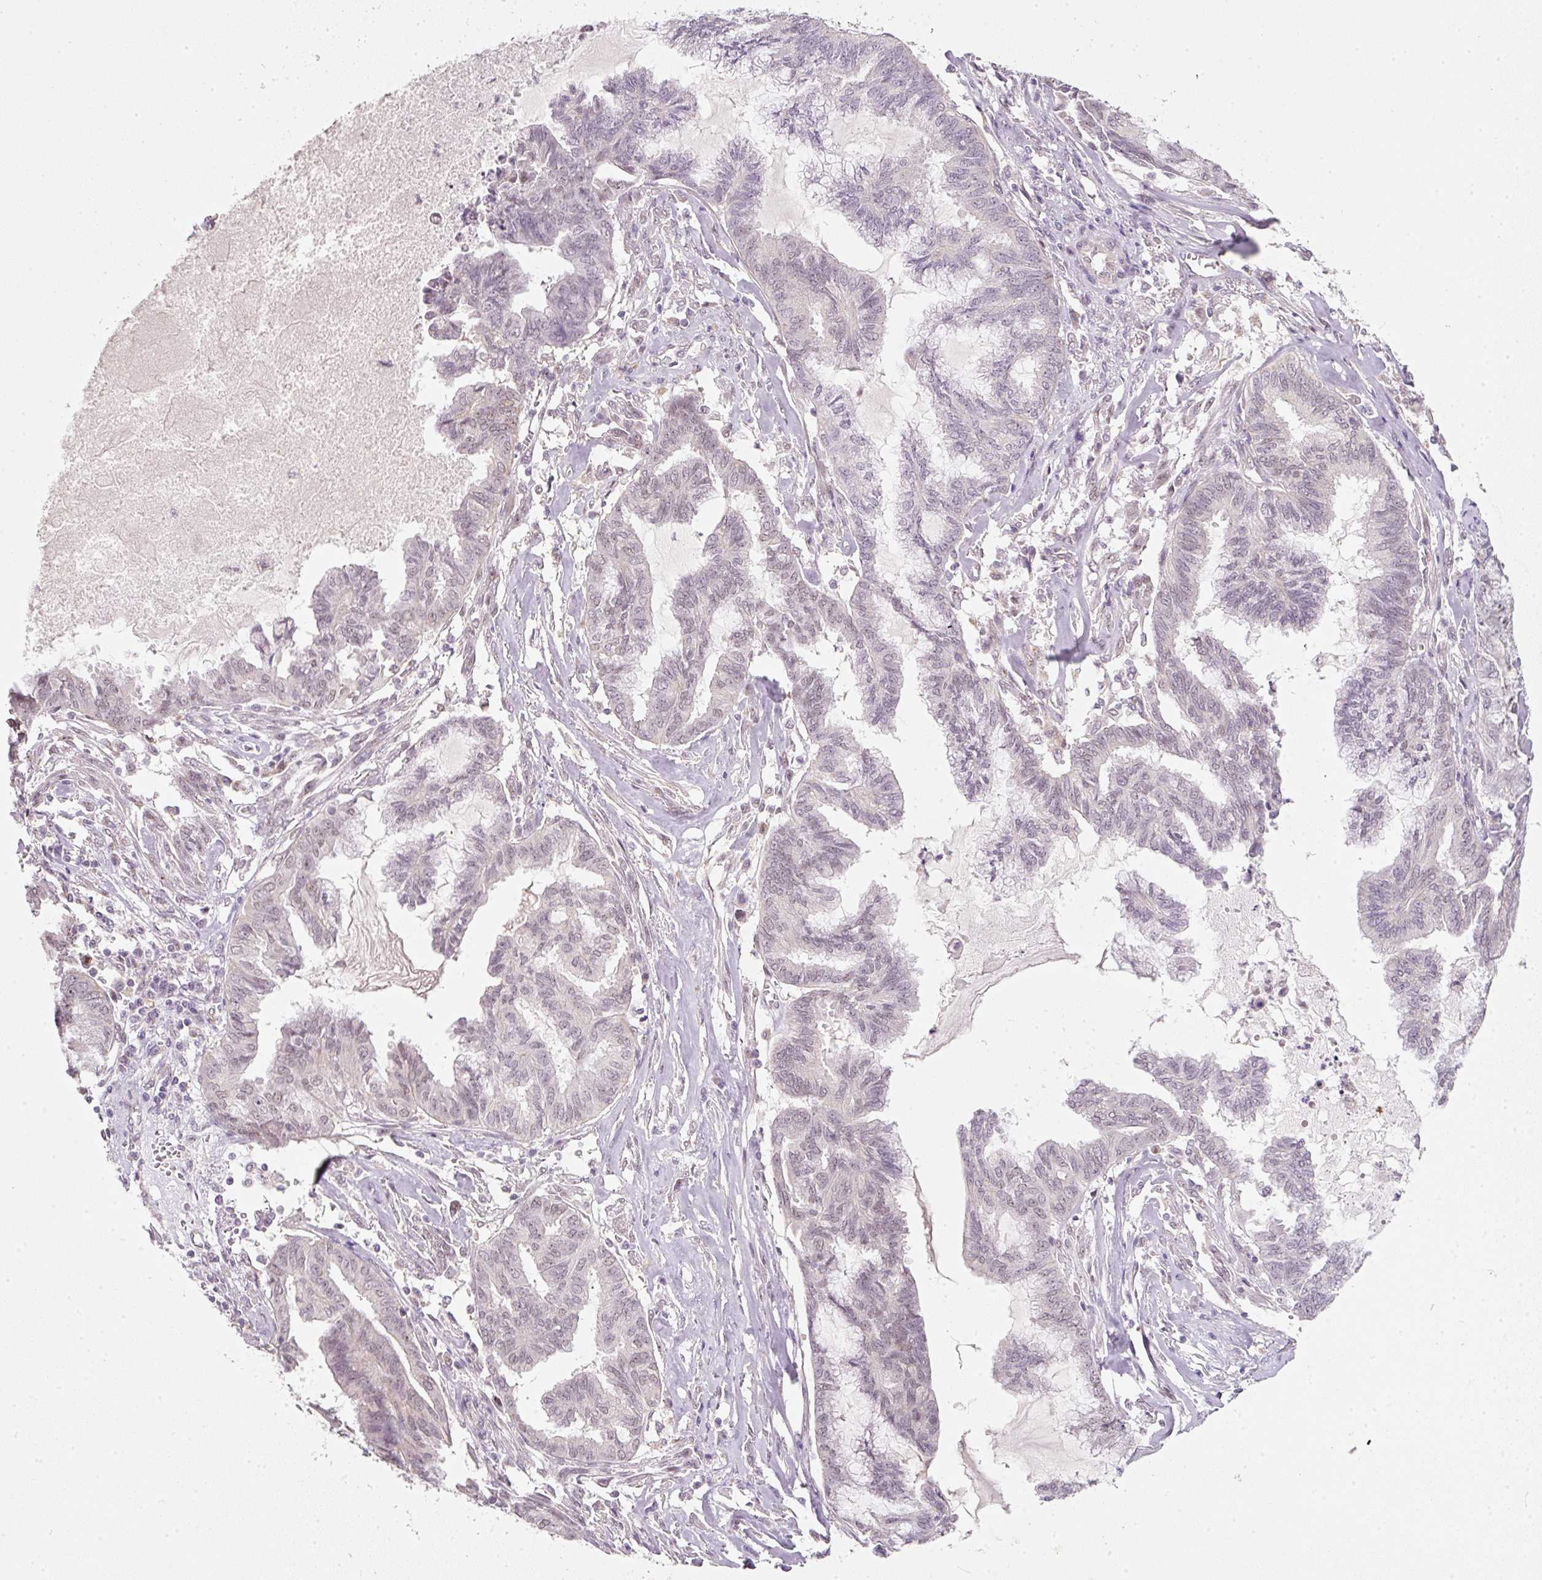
{"staining": {"intensity": "negative", "quantity": "none", "location": "none"}, "tissue": "endometrial cancer", "cell_type": "Tumor cells", "image_type": "cancer", "snomed": [{"axis": "morphology", "description": "Adenocarcinoma, NOS"}, {"axis": "topography", "description": "Endometrium"}], "caption": "Tumor cells are negative for protein expression in human endometrial cancer.", "gene": "FSTL3", "patient": {"sex": "female", "age": 86}}